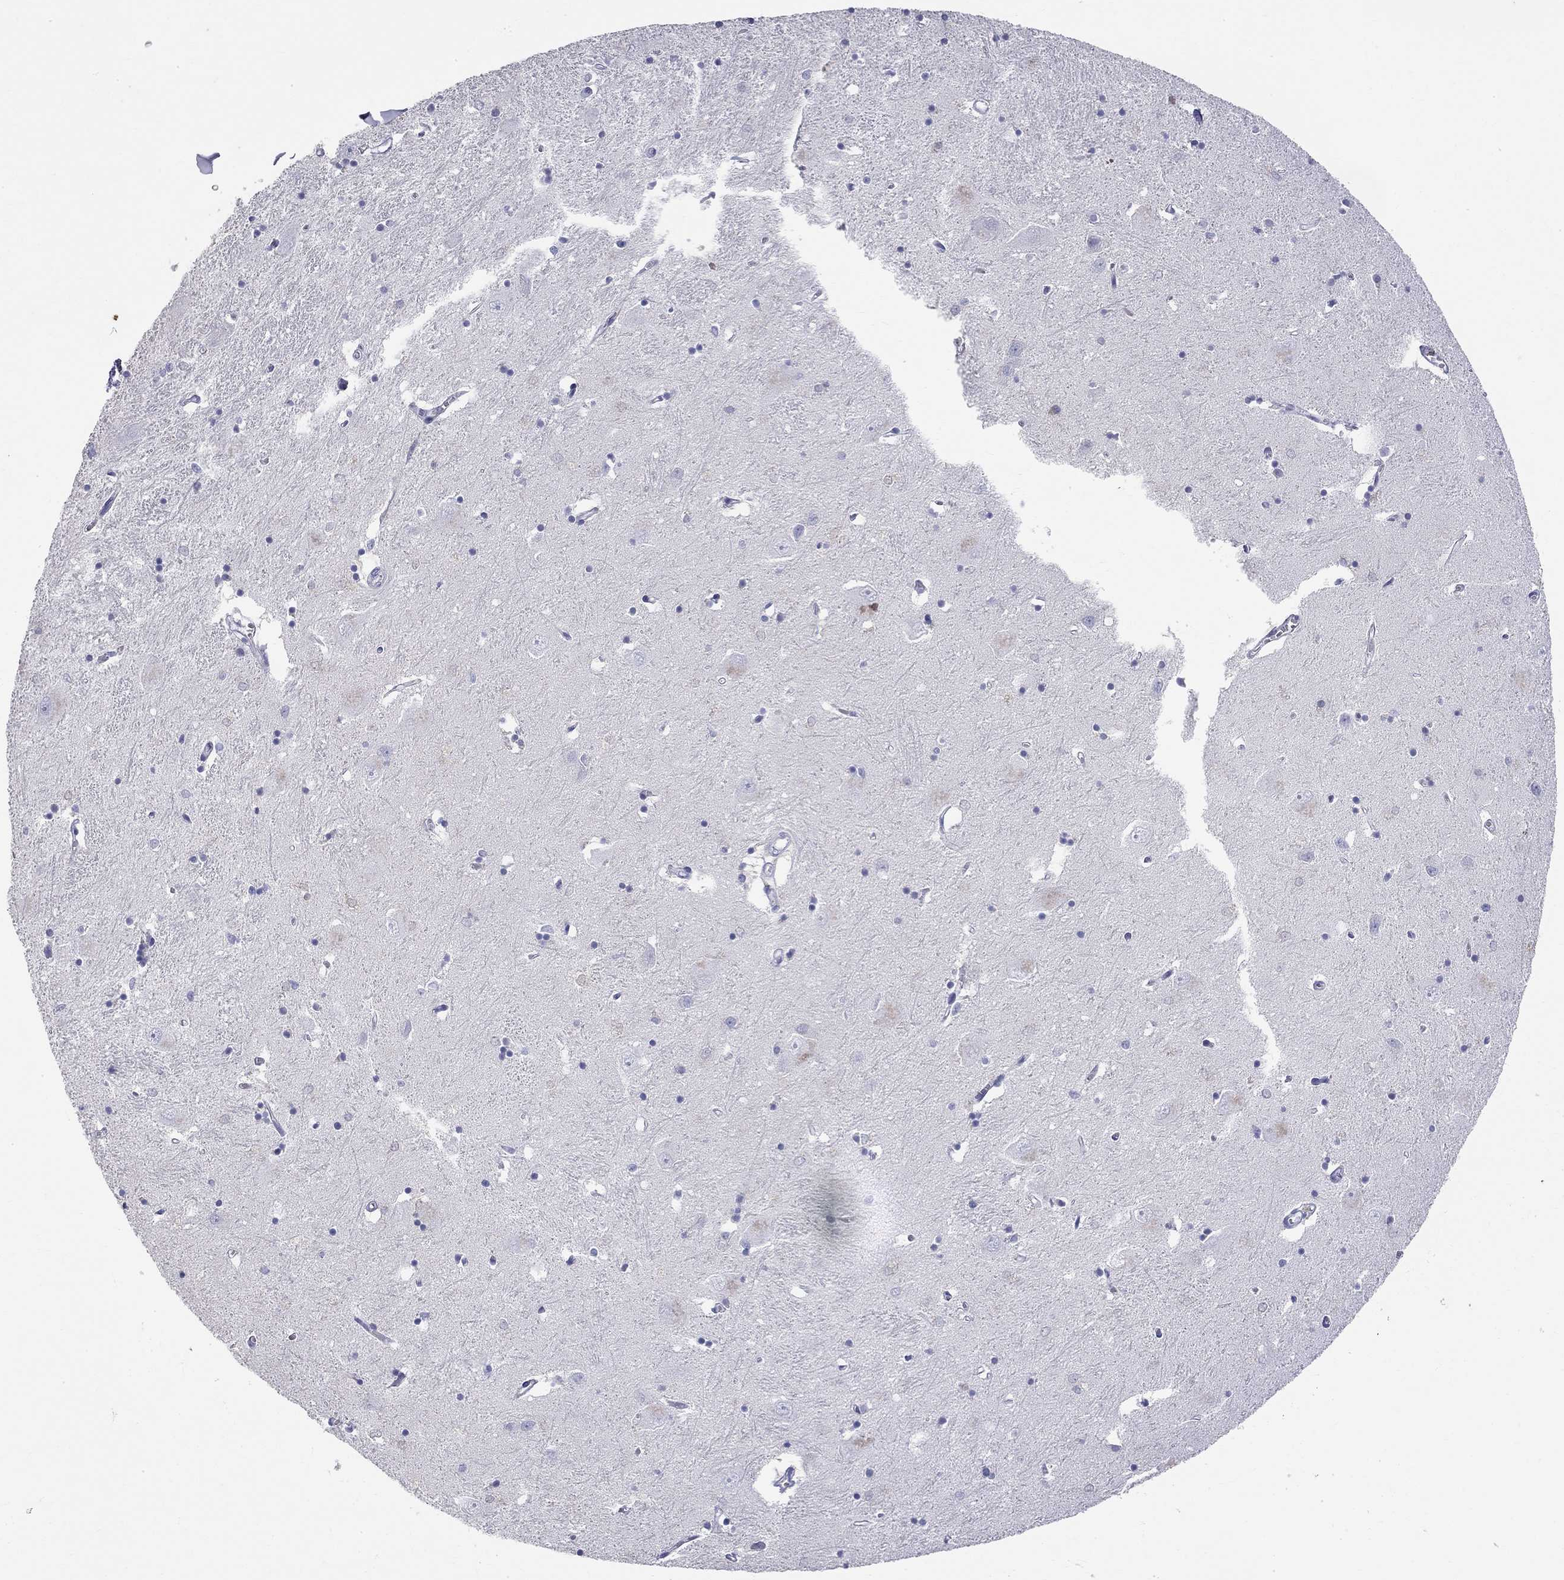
{"staining": {"intensity": "negative", "quantity": "none", "location": "none"}, "tissue": "caudate", "cell_type": "Glial cells", "image_type": "normal", "snomed": [{"axis": "morphology", "description": "Normal tissue, NOS"}, {"axis": "topography", "description": "Lateral ventricle wall"}], "caption": "High power microscopy histopathology image of an immunohistochemistry micrograph of unremarkable caudate, revealing no significant staining in glial cells.", "gene": "PHOX2B", "patient": {"sex": "male", "age": 54}}